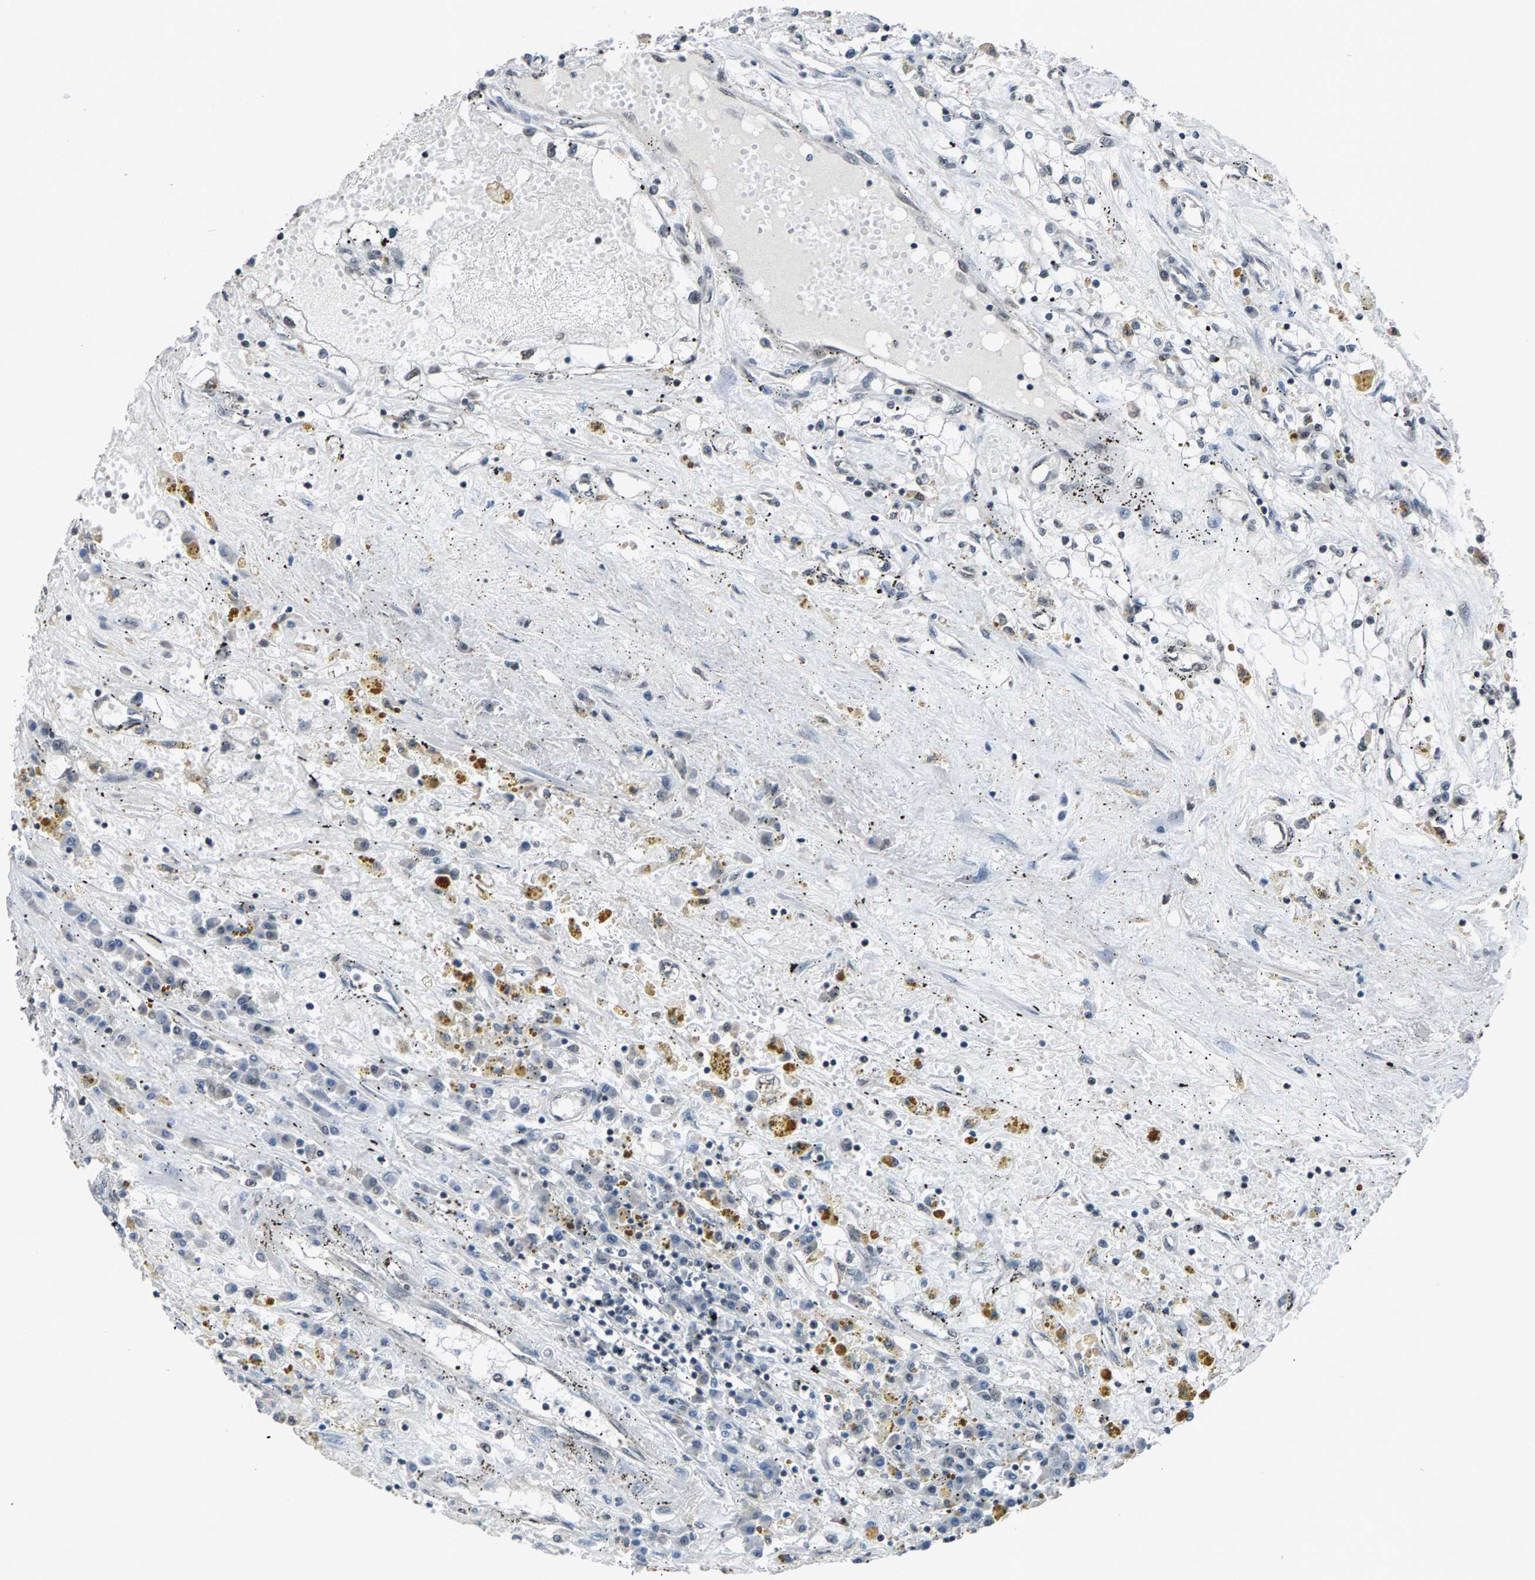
{"staining": {"intensity": "negative", "quantity": "none", "location": "none"}, "tissue": "renal cancer", "cell_type": "Tumor cells", "image_type": "cancer", "snomed": [{"axis": "morphology", "description": "Adenocarcinoma, NOS"}, {"axis": "topography", "description": "Kidney"}], "caption": "This photomicrograph is of renal cancer (adenocarcinoma) stained with immunohistochemistry to label a protein in brown with the nuclei are counter-stained blue. There is no positivity in tumor cells.", "gene": "ZNF276", "patient": {"sex": "male", "age": 56}}